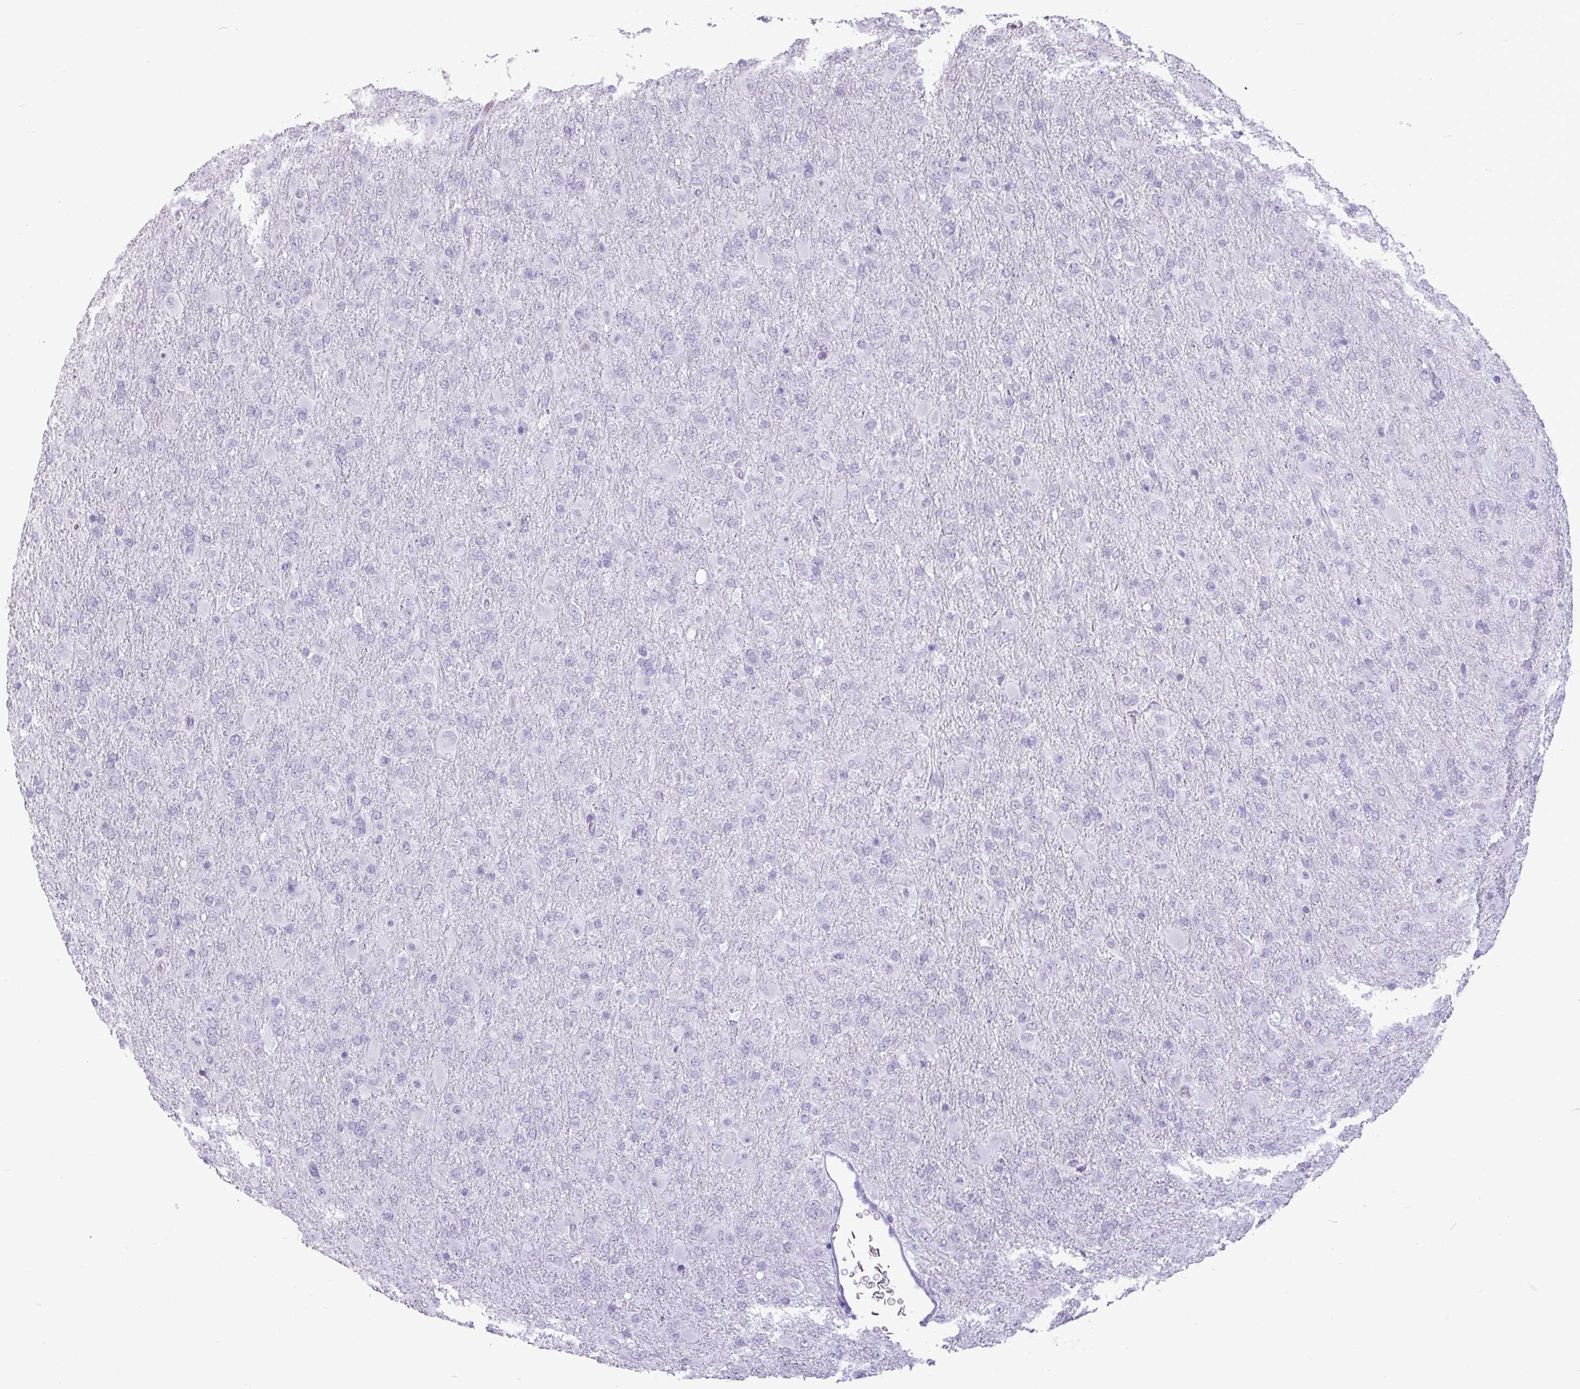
{"staining": {"intensity": "negative", "quantity": "none", "location": "none"}, "tissue": "glioma", "cell_type": "Tumor cells", "image_type": "cancer", "snomed": [{"axis": "morphology", "description": "Glioma, malignant, Low grade"}, {"axis": "topography", "description": "Brain"}], "caption": "An IHC image of malignant low-grade glioma is shown. There is no staining in tumor cells of malignant low-grade glioma.", "gene": "AMY1B", "patient": {"sex": "male", "age": 65}}